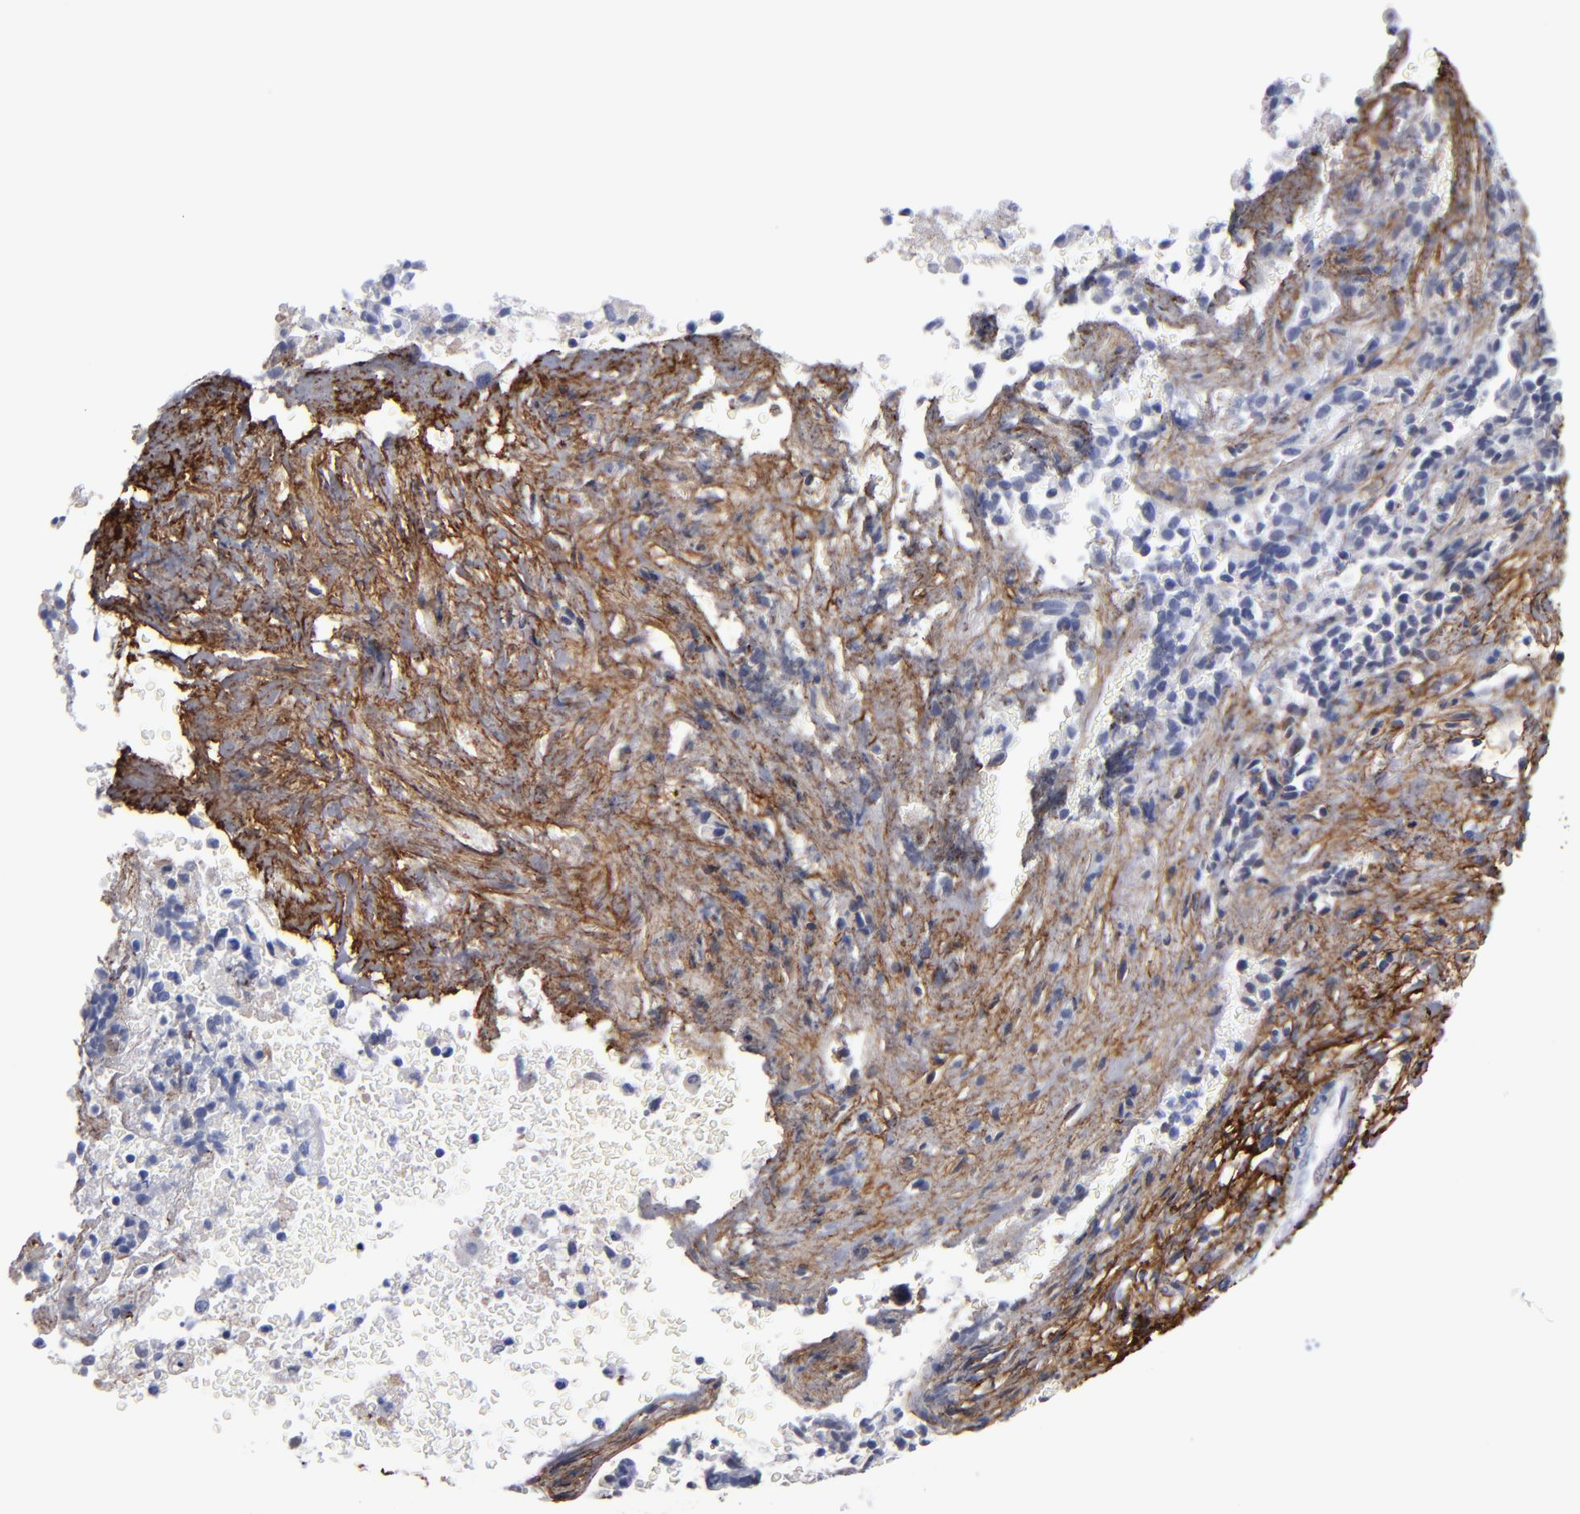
{"staining": {"intensity": "negative", "quantity": "none", "location": "none"}, "tissue": "liver cancer", "cell_type": "Tumor cells", "image_type": "cancer", "snomed": [{"axis": "morphology", "description": "Cholangiocarcinoma"}, {"axis": "topography", "description": "Liver"}], "caption": "This image is of liver cancer stained with IHC to label a protein in brown with the nuclei are counter-stained blue. There is no positivity in tumor cells.", "gene": "EMILIN1", "patient": {"sex": "male", "age": 57}}